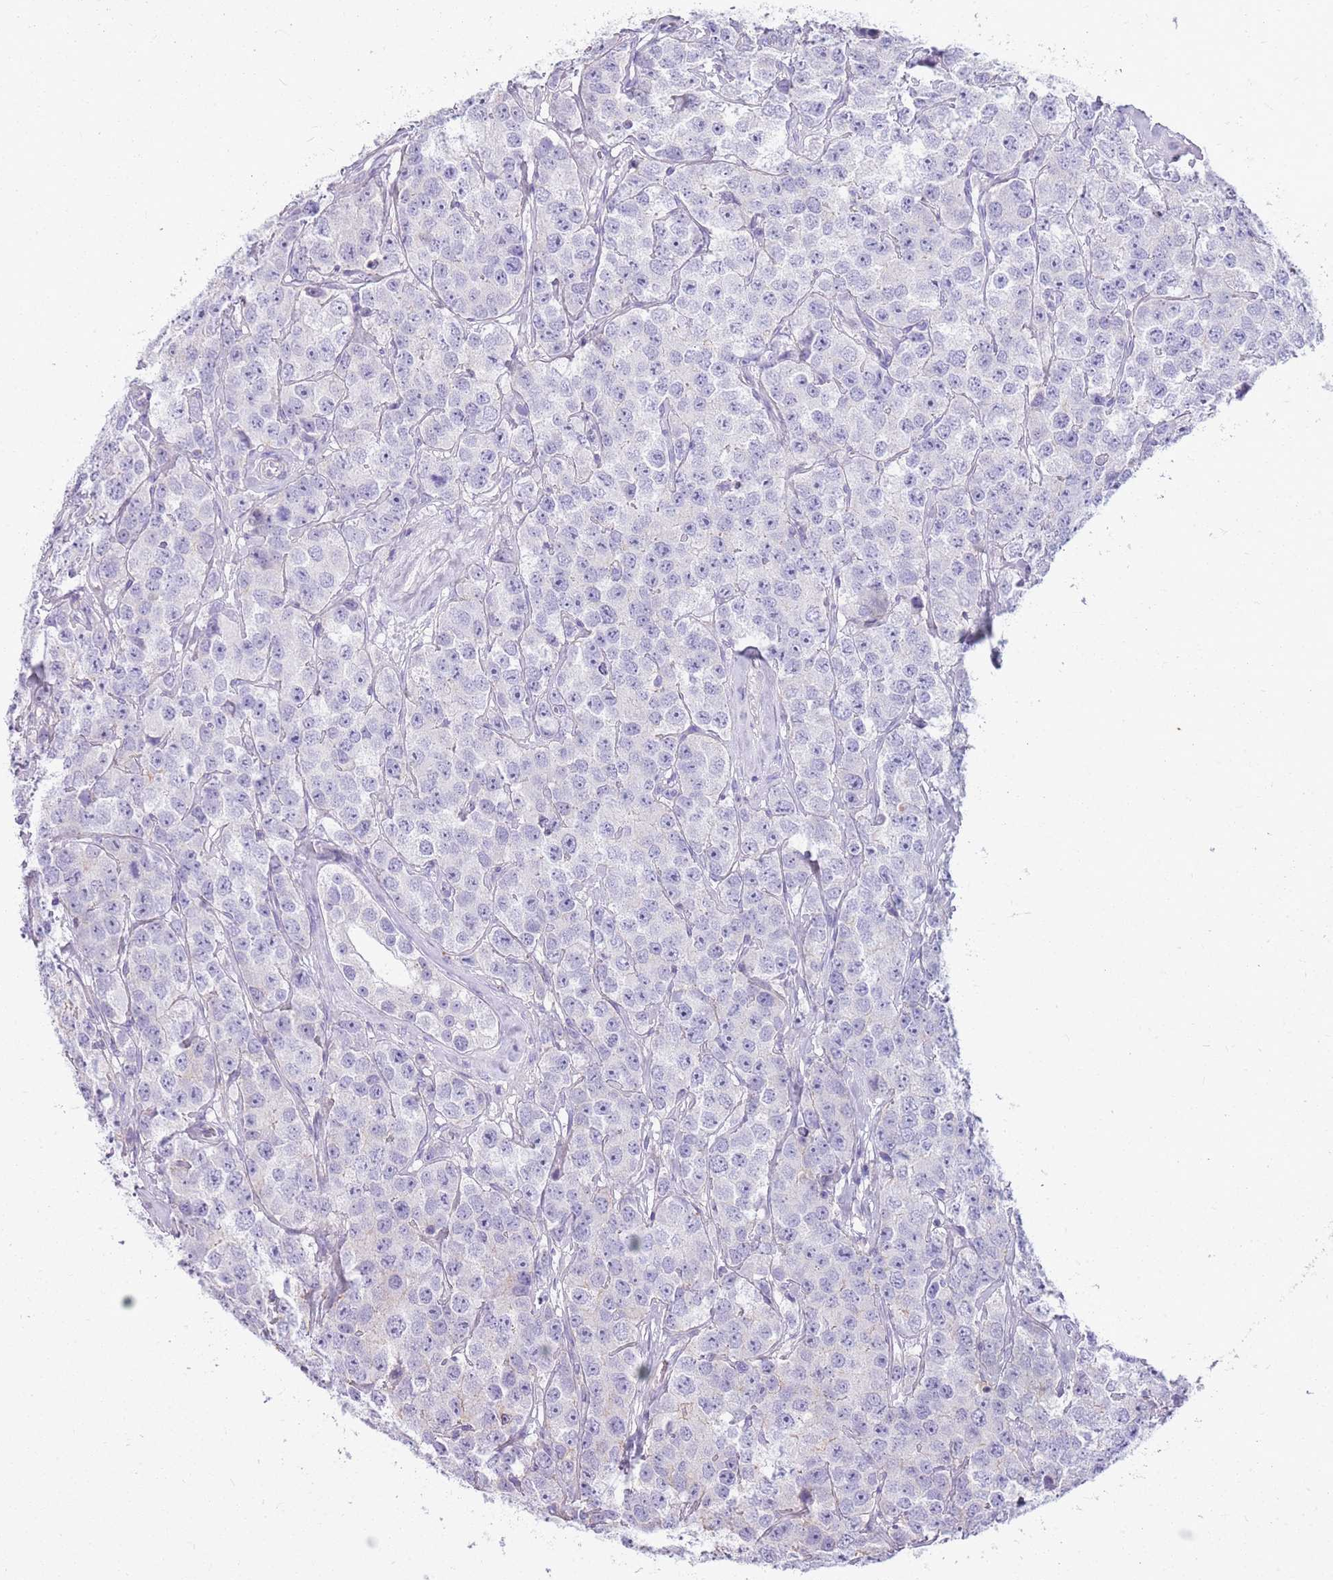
{"staining": {"intensity": "negative", "quantity": "none", "location": "none"}, "tissue": "testis cancer", "cell_type": "Tumor cells", "image_type": "cancer", "snomed": [{"axis": "morphology", "description": "Seminoma, NOS"}, {"axis": "topography", "description": "Testis"}], "caption": "Immunohistochemistry photomicrograph of neoplastic tissue: human testis seminoma stained with DAB demonstrates no significant protein positivity in tumor cells. (DAB immunohistochemistry (IHC) visualized using brightfield microscopy, high magnification).", "gene": "CNPPD1", "patient": {"sex": "male", "age": 28}}